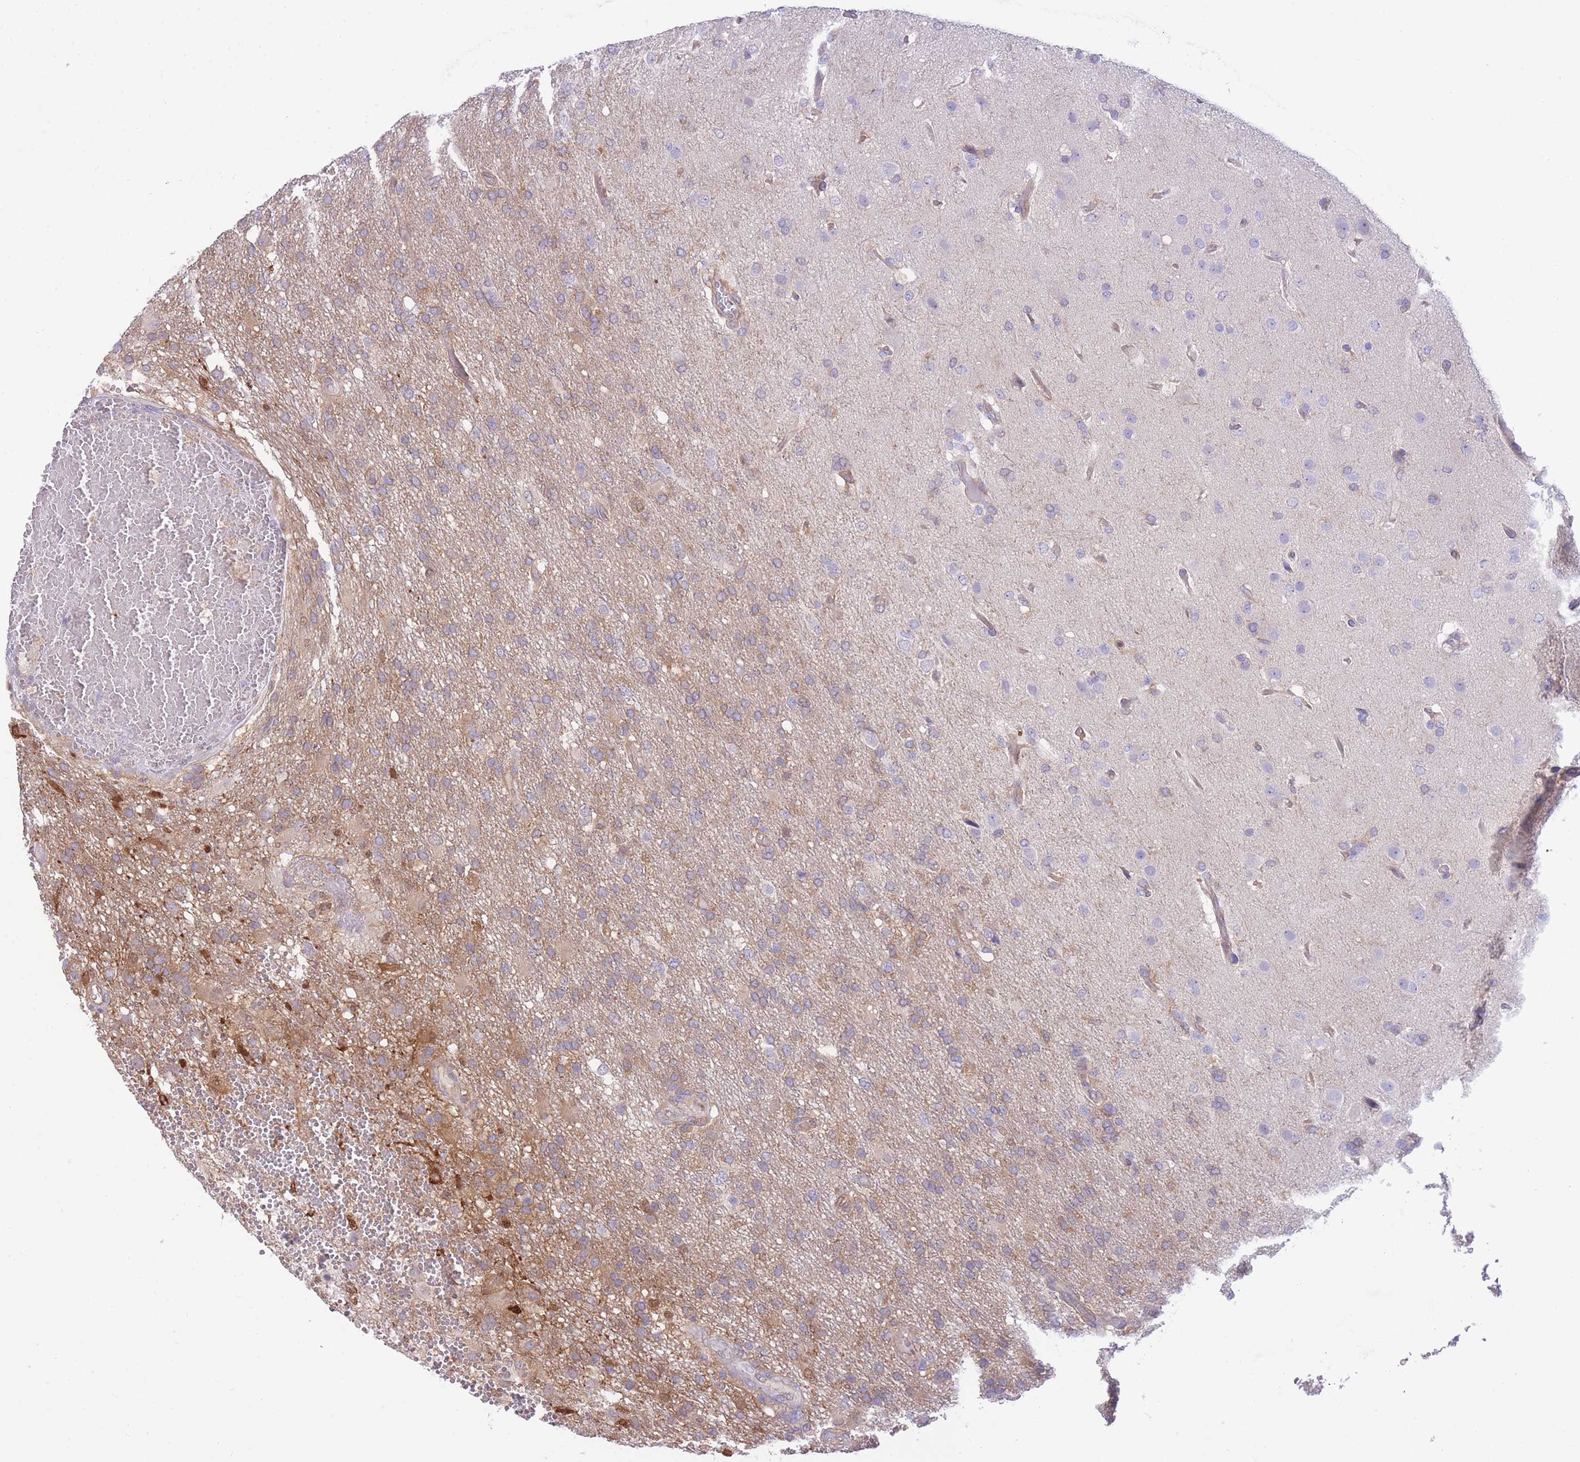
{"staining": {"intensity": "moderate", "quantity": "<25%", "location": "cytoplasmic/membranous"}, "tissue": "glioma", "cell_type": "Tumor cells", "image_type": "cancer", "snomed": [{"axis": "morphology", "description": "Glioma, malignant, High grade"}, {"axis": "topography", "description": "Brain"}], "caption": "Protein staining of malignant high-grade glioma tissue reveals moderate cytoplasmic/membranous positivity in about <25% of tumor cells.", "gene": "NAMPT", "patient": {"sex": "female", "age": 74}}